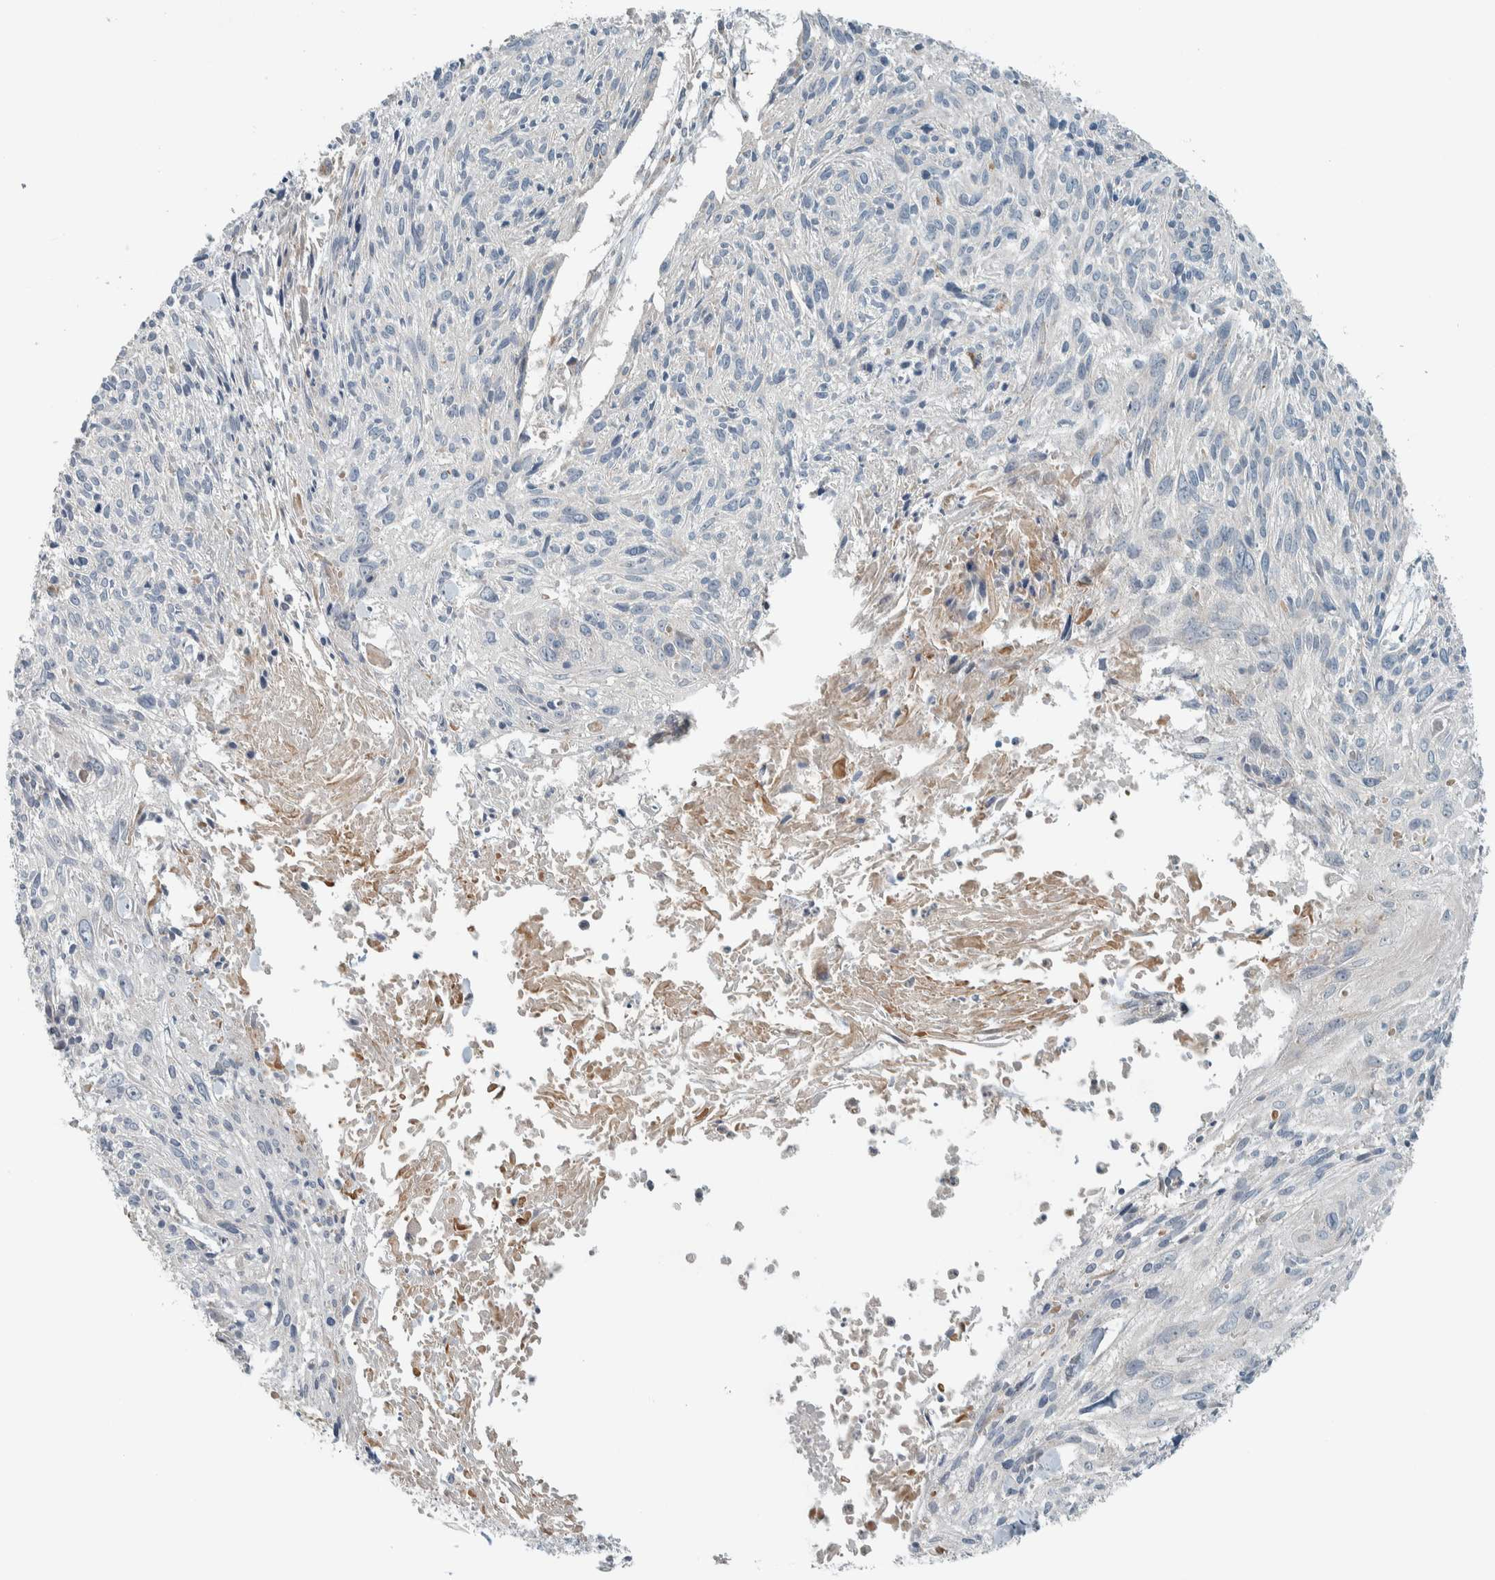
{"staining": {"intensity": "negative", "quantity": "none", "location": "none"}, "tissue": "cervical cancer", "cell_type": "Tumor cells", "image_type": "cancer", "snomed": [{"axis": "morphology", "description": "Squamous cell carcinoma, NOS"}, {"axis": "topography", "description": "Cervix"}], "caption": "Micrograph shows no protein positivity in tumor cells of cervical cancer tissue.", "gene": "SLFN12L", "patient": {"sex": "female", "age": 51}}